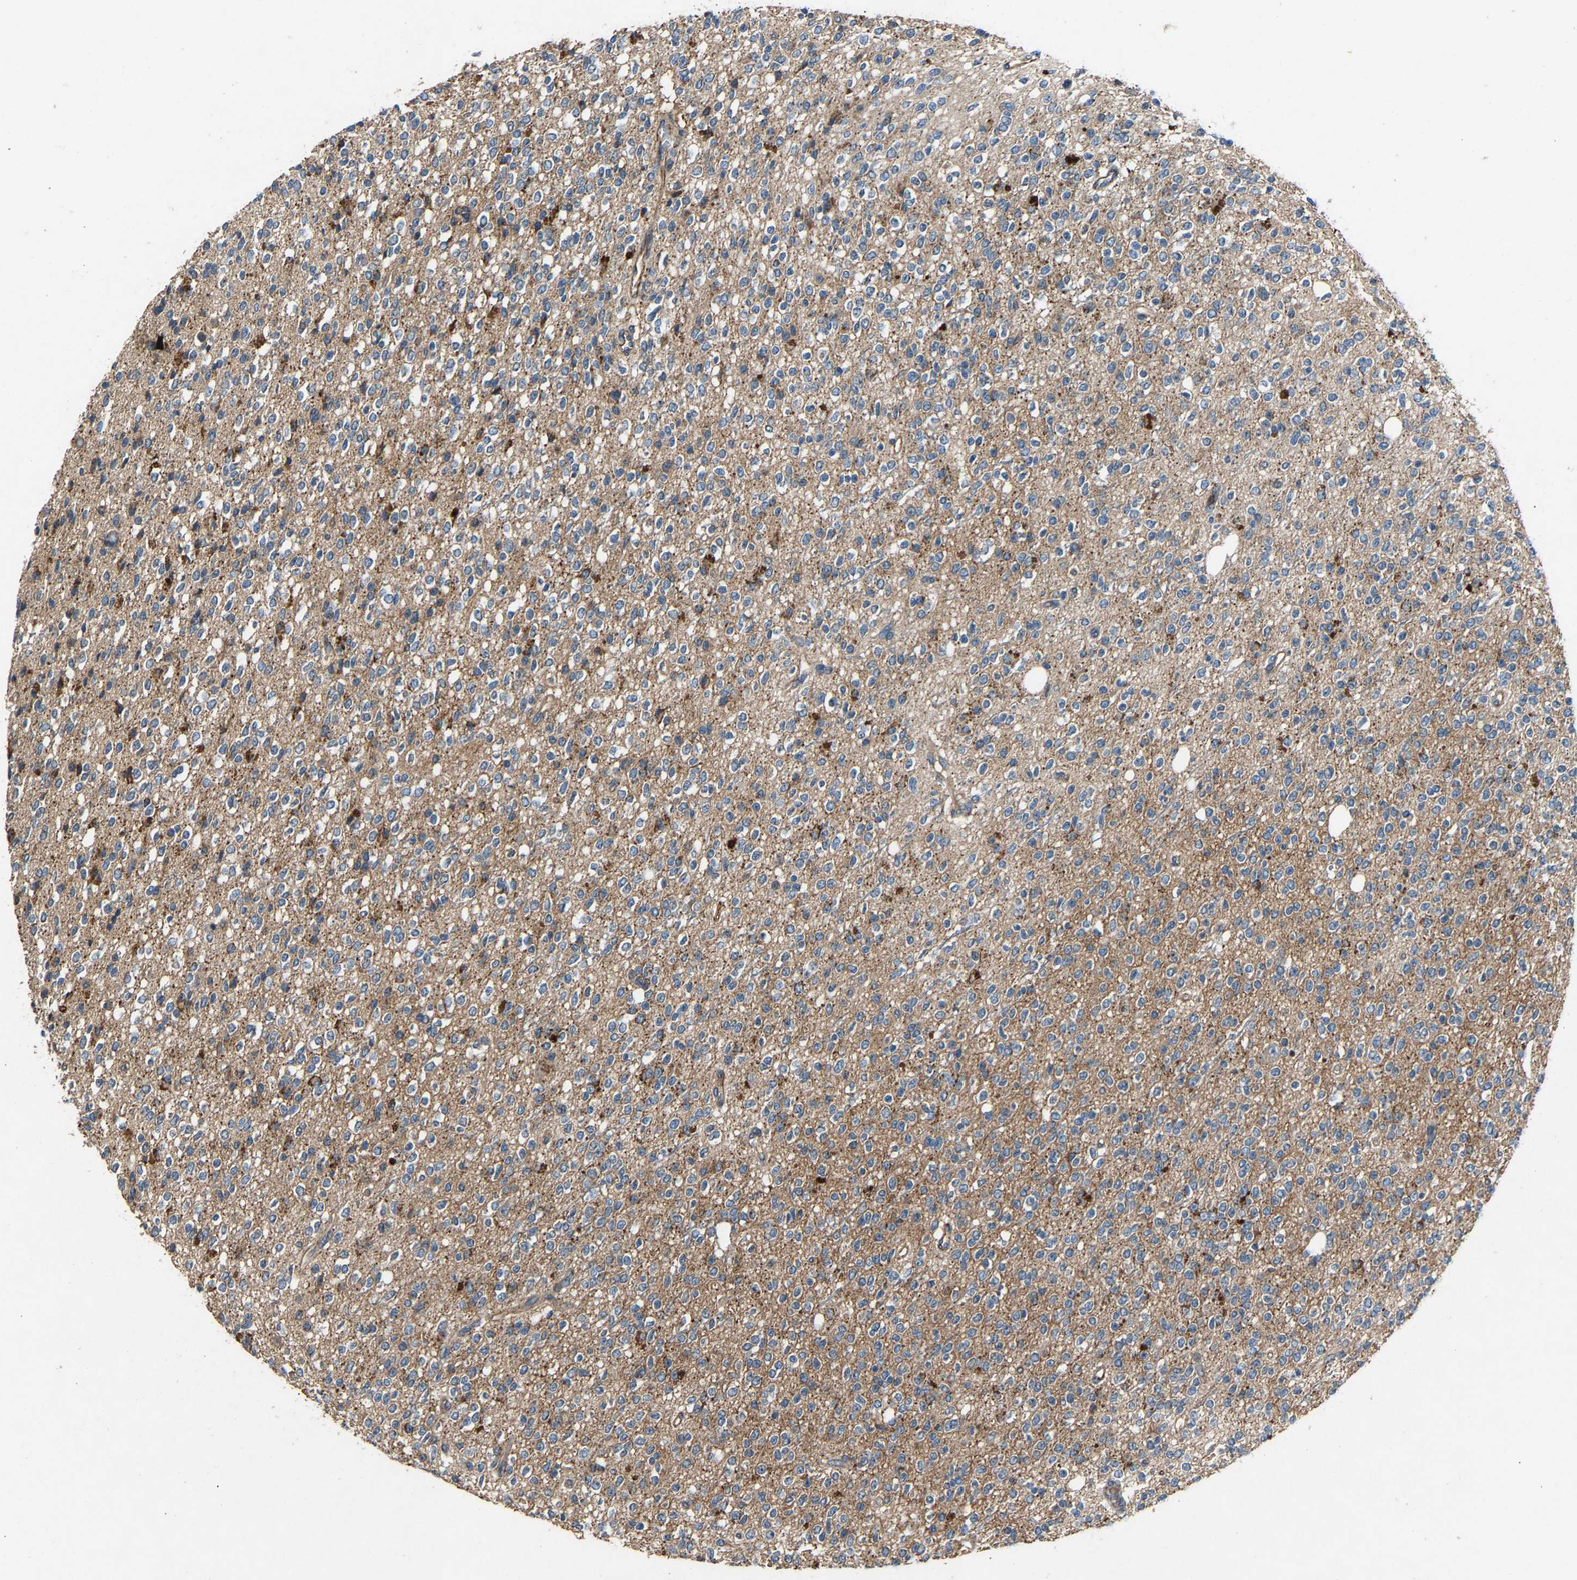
{"staining": {"intensity": "negative", "quantity": "none", "location": "none"}, "tissue": "glioma", "cell_type": "Tumor cells", "image_type": "cancer", "snomed": [{"axis": "morphology", "description": "Glioma, malignant, High grade"}, {"axis": "topography", "description": "Brain"}], "caption": "Immunohistochemistry of glioma demonstrates no positivity in tumor cells.", "gene": "PPID", "patient": {"sex": "male", "age": 34}}